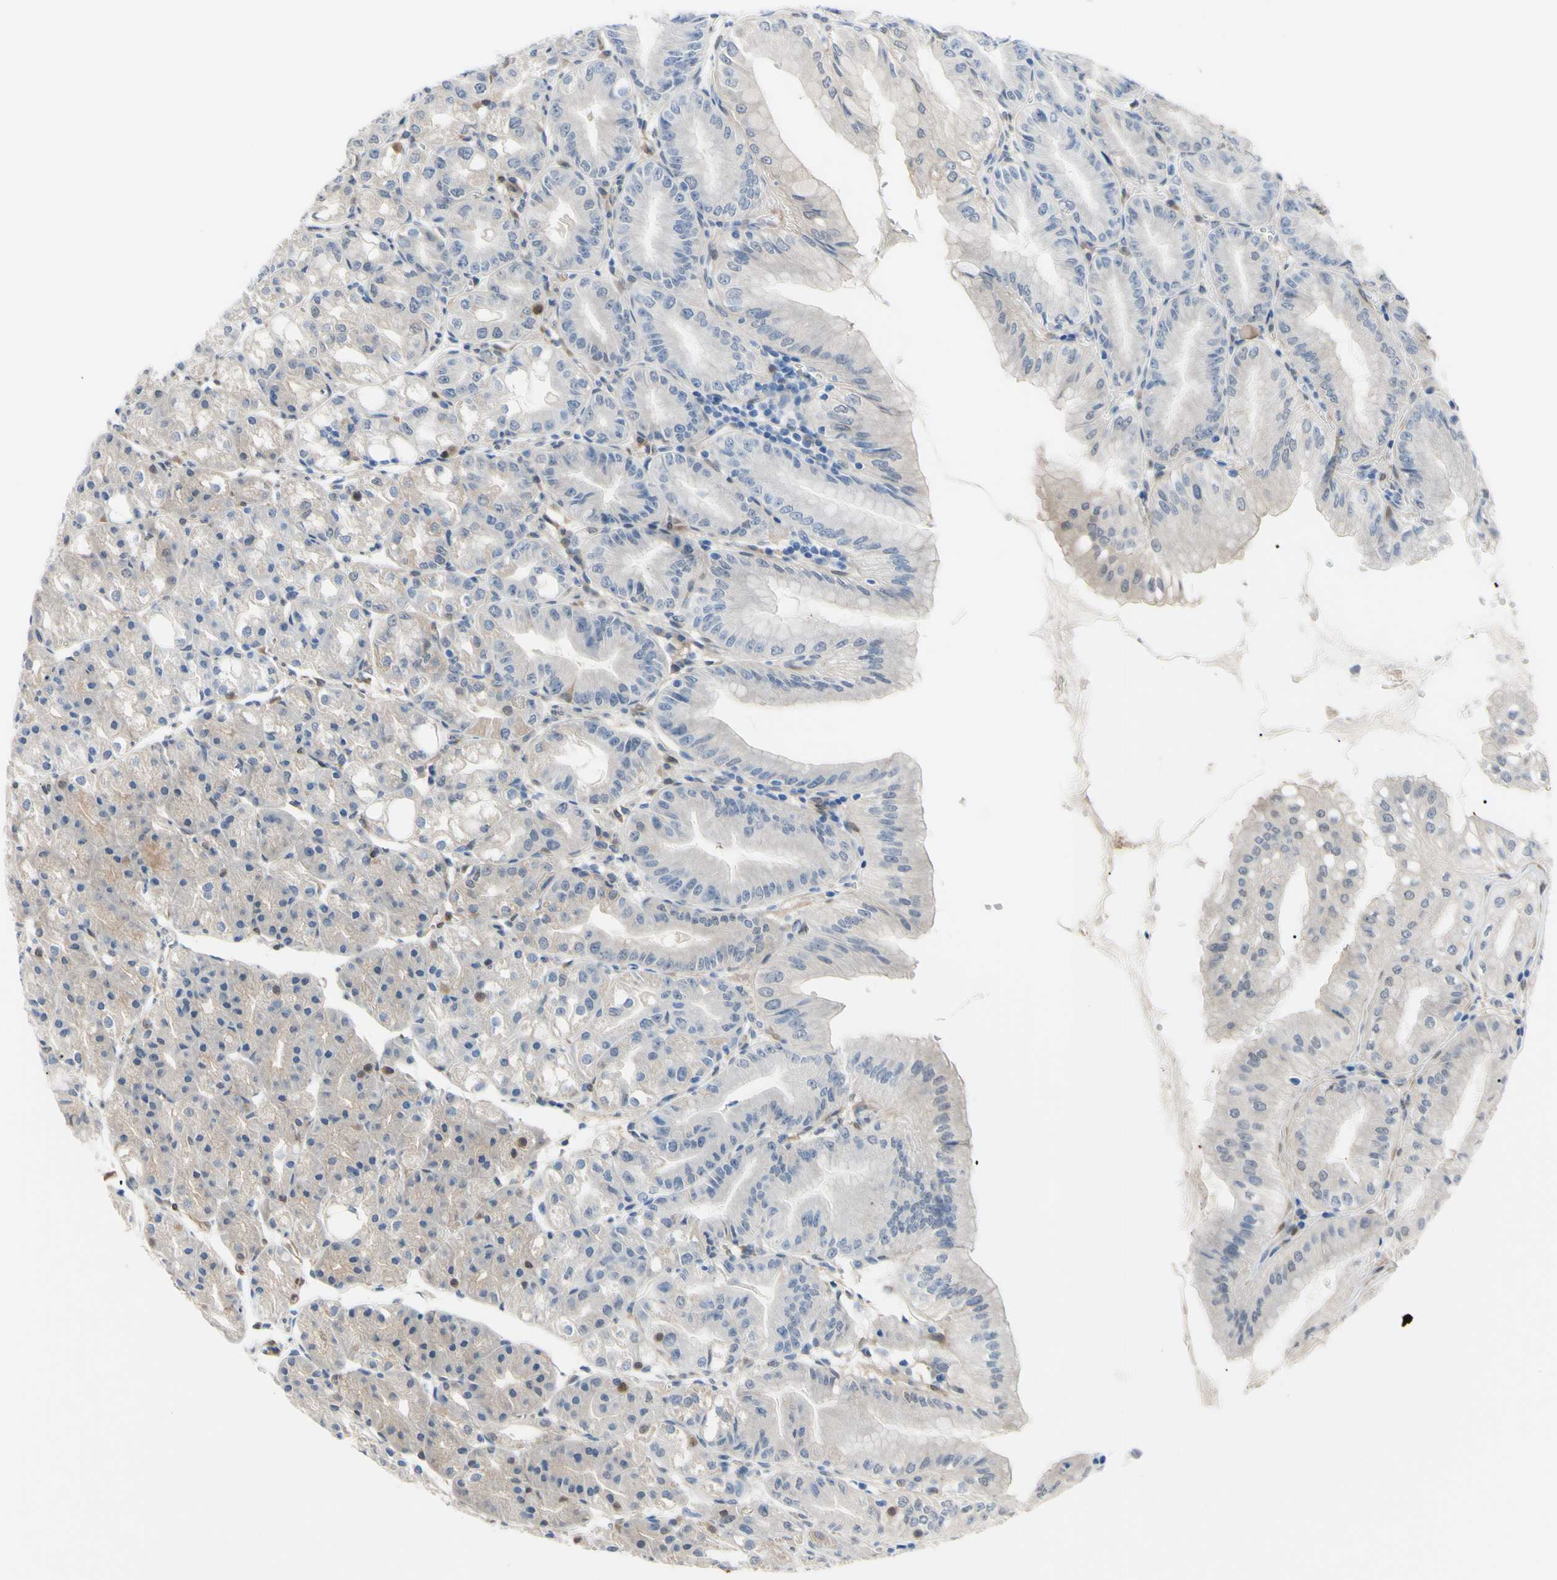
{"staining": {"intensity": "weak", "quantity": ">75%", "location": "cytoplasmic/membranous"}, "tissue": "stomach", "cell_type": "Glandular cells", "image_type": "normal", "snomed": [{"axis": "morphology", "description": "Normal tissue, NOS"}, {"axis": "topography", "description": "Stomach, lower"}], "caption": "Weak cytoplasmic/membranous expression is seen in about >75% of glandular cells in normal stomach. (IHC, brightfield microscopy, high magnification).", "gene": "NOL3", "patient": {"sex": "male", "age": 71}}